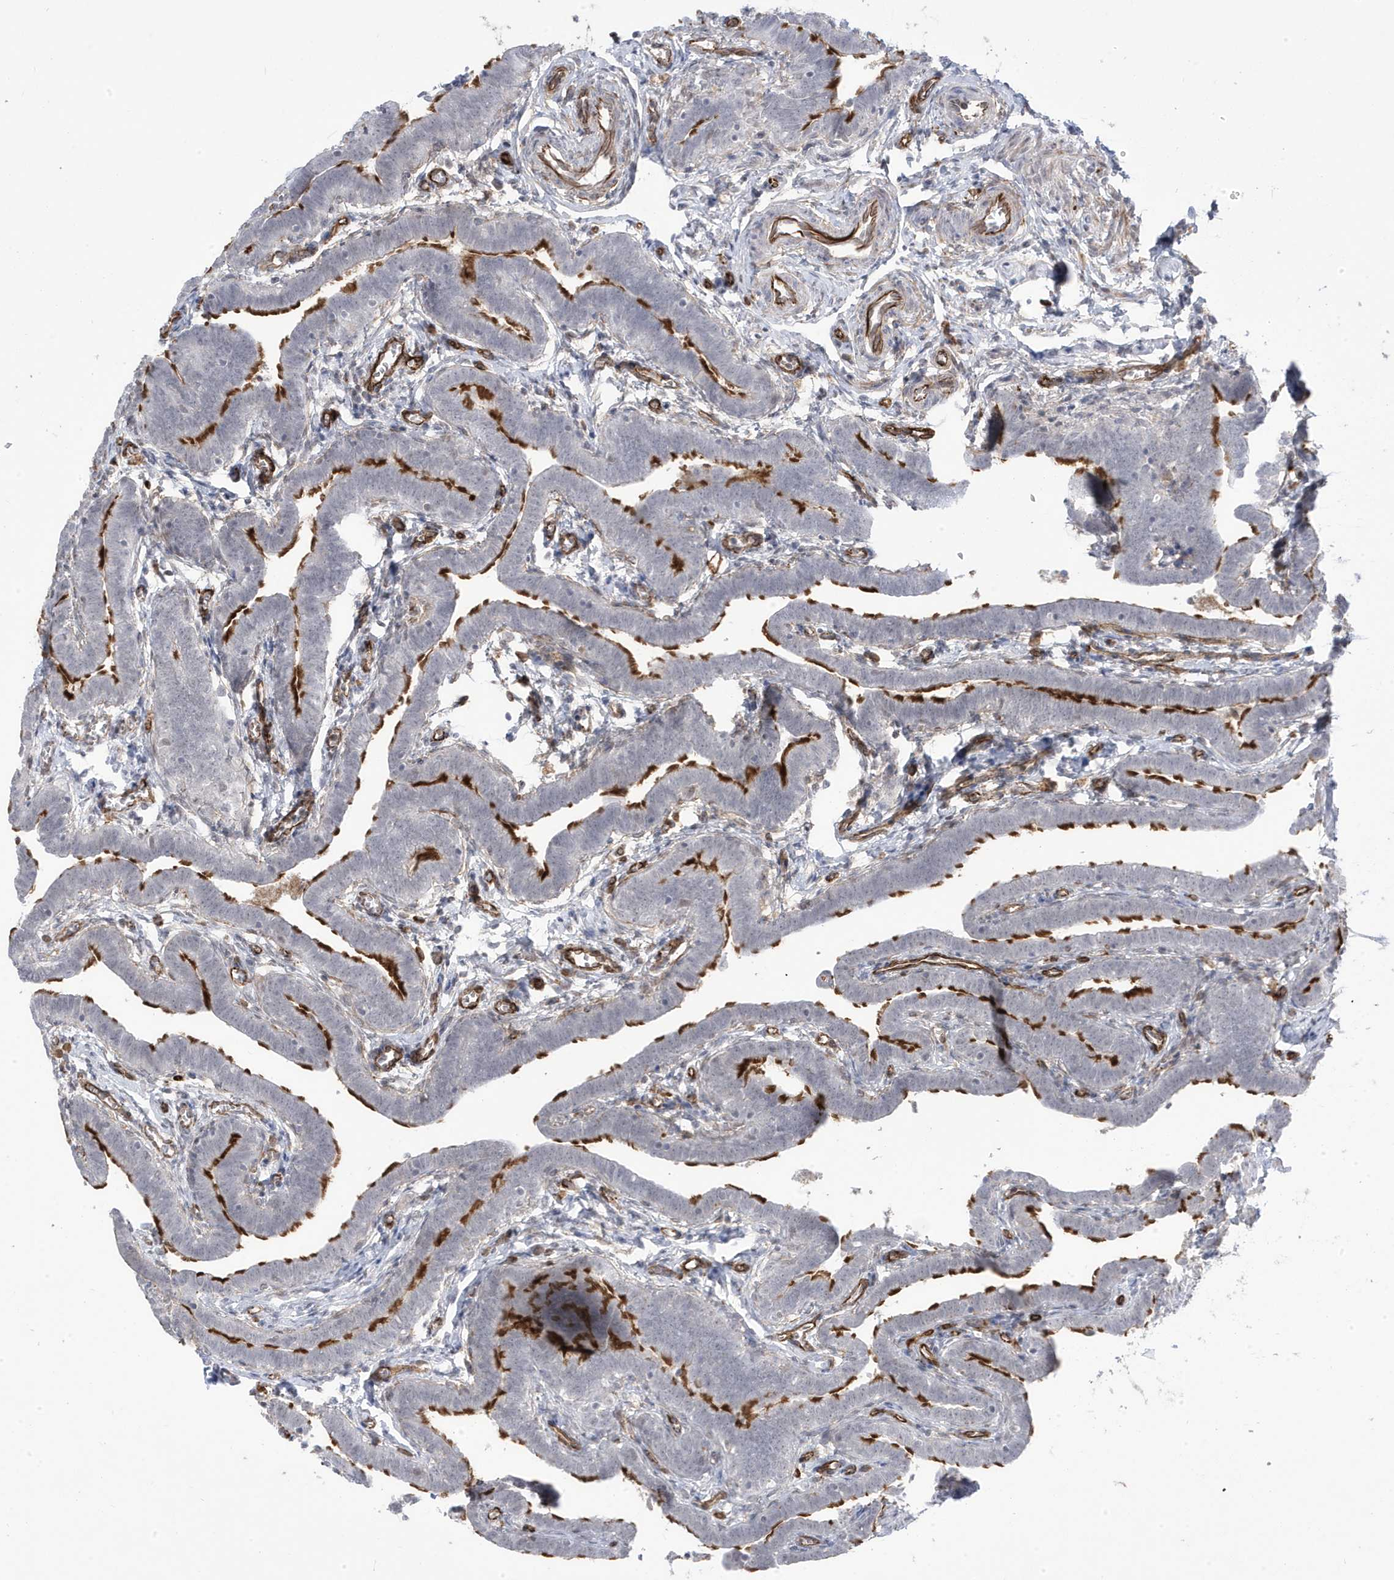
{"staining": {"intensity": "strong", "quantity": "<25%", "location": "cytoplasmic/membranous"}, "tissue": "fallopian tube", "cell_type": "Glandular cells", "image_type": "normal", "snomed": [{"axis": "morphology", "description": "Normal tissue, NOS"}, {"axis": "topography", "description": "Fallopian tube"}], "caption": "This micrograph exhibits IHC staining of normal human fallopian tube, with medium strong cytoplasmic/membranous staining in approximately <25% of glandular cells.", "gene": "ADAMTSL3", "patient": {"sex": "female", "age": 36}}